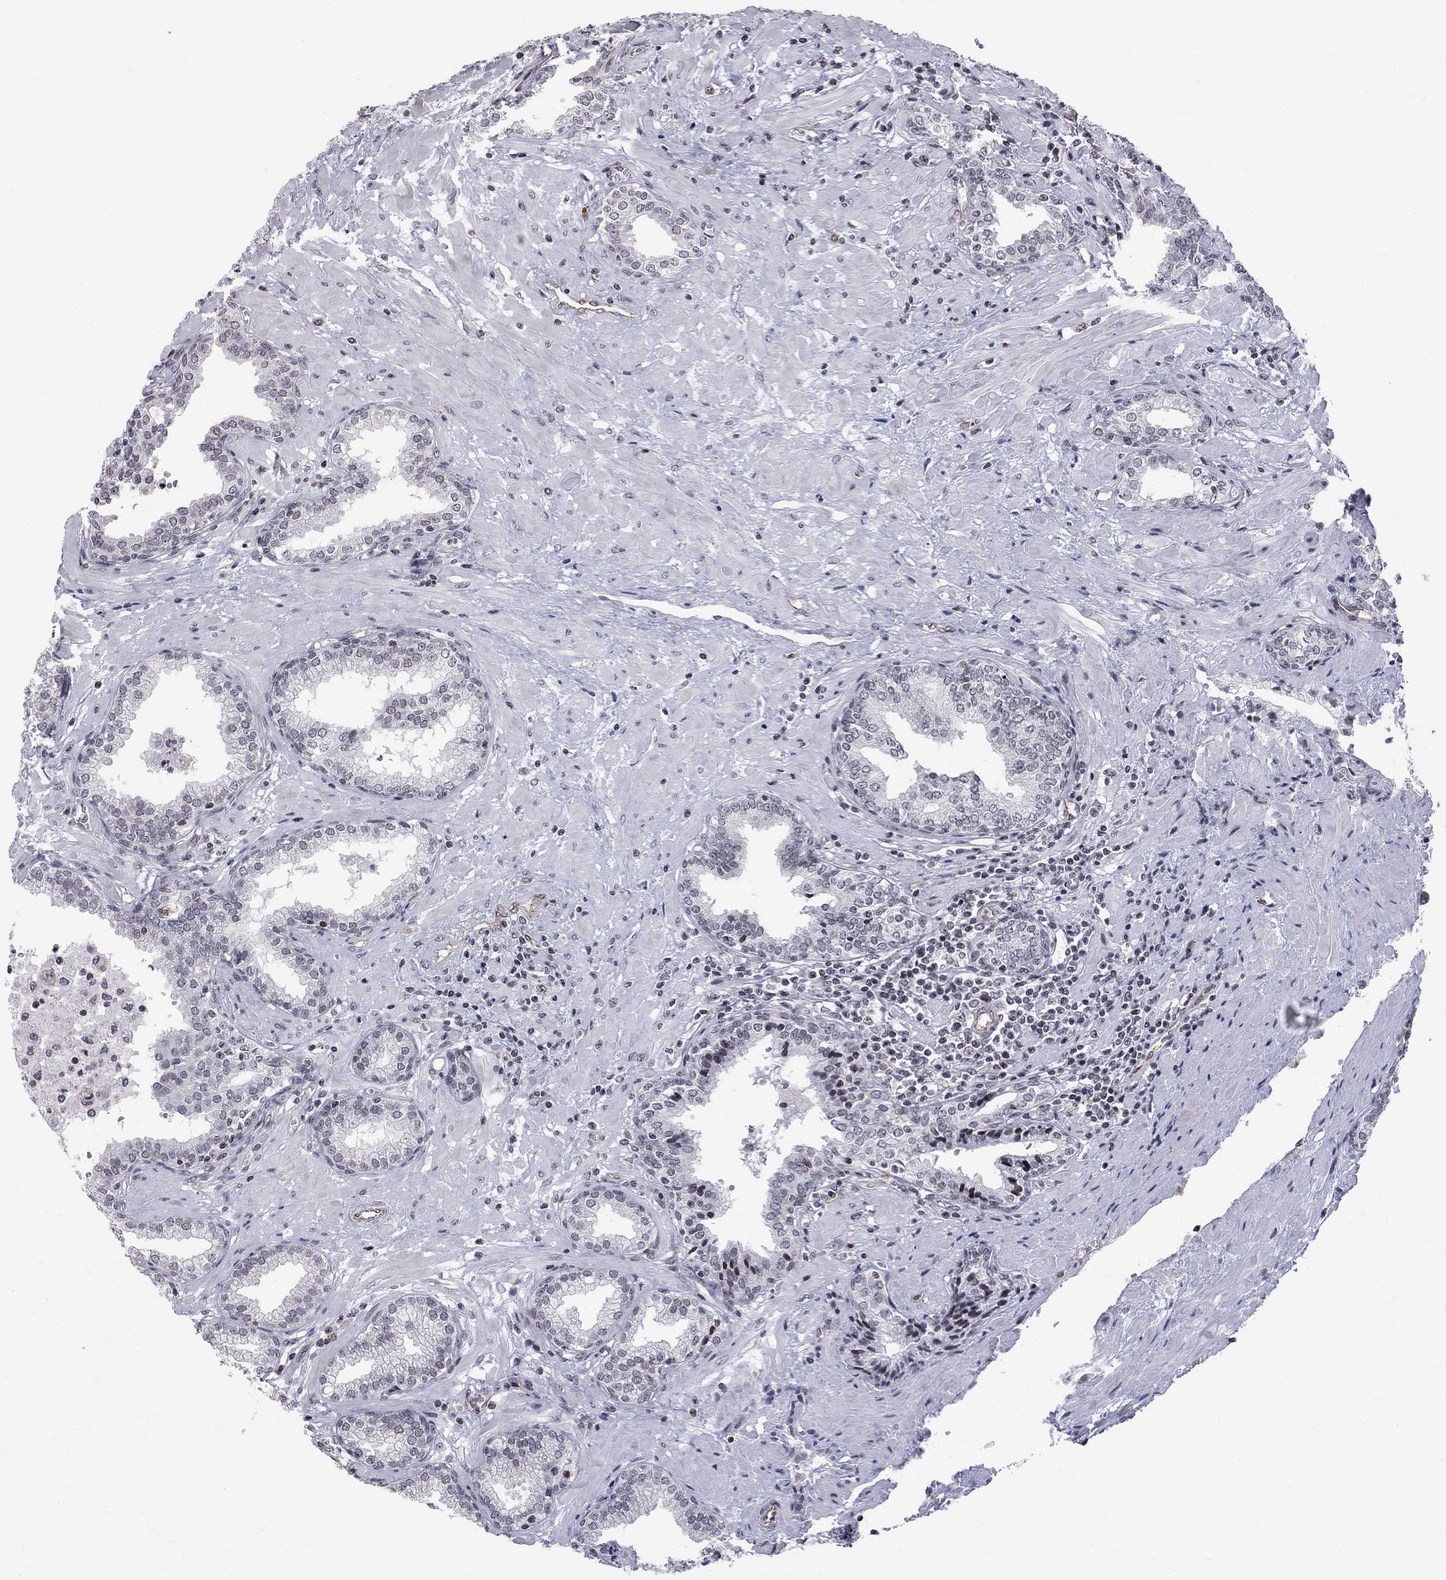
{"staining": {"intensity": "negative", "quantity": "none", "location": "none"}, "tissue": "prostate", "cell_type": "Glandular cells", "image_type": "normal", "snomed": [{"axis": "morphology", "description": "Normal tissue, NOS"}, {"axis": "topography", "description": "Prostate"}], "caption": "High power microscopy histopathology image of an immunohistochemistry photomicrograph of unremarkable prostate, revealing no significant expression in glandular cells.", "gene": "MTNR1B", "patient": {"sex": "male", "age": 64}}